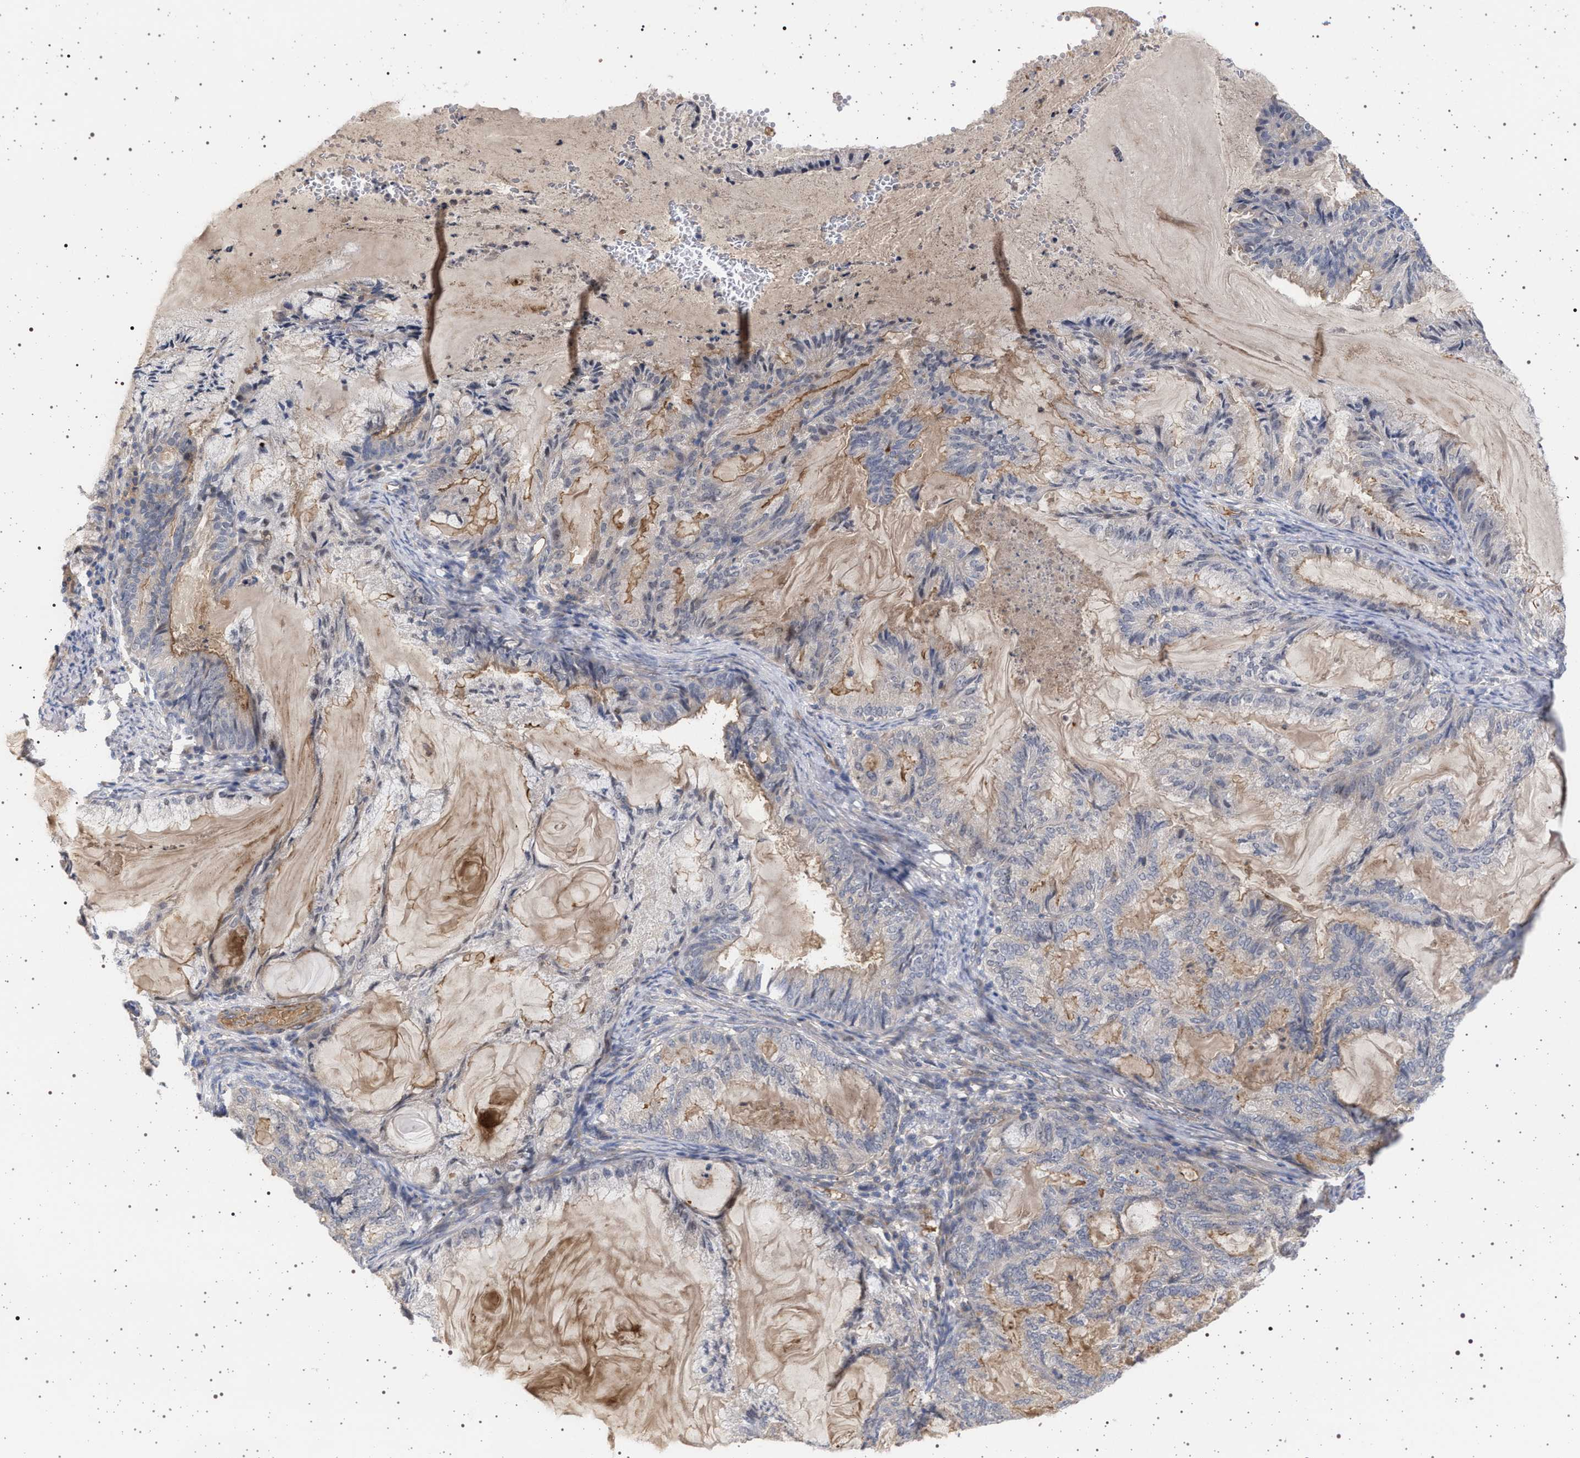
{"staining": {"intensity": "weak", "quantity": "<25%", "location": "cytoplasmic/membranous"}, "tissue": "endometrial cancer", "cell_type": "Tumor cells", "image_type": "cancer", "snomed": [{"axis": "morphology", "description": "Adenocarcinoma, NOS"}, {"axis": "topography", "description": "Endometrium"}], "caption": "Immunohistochemistry image of adenocarcinoma (endometrial) stained for a protein (brown), which exhibits no staining in tumor cells.", "gene": "RBM48", "patient": {"sex": "female", "age": 86}}